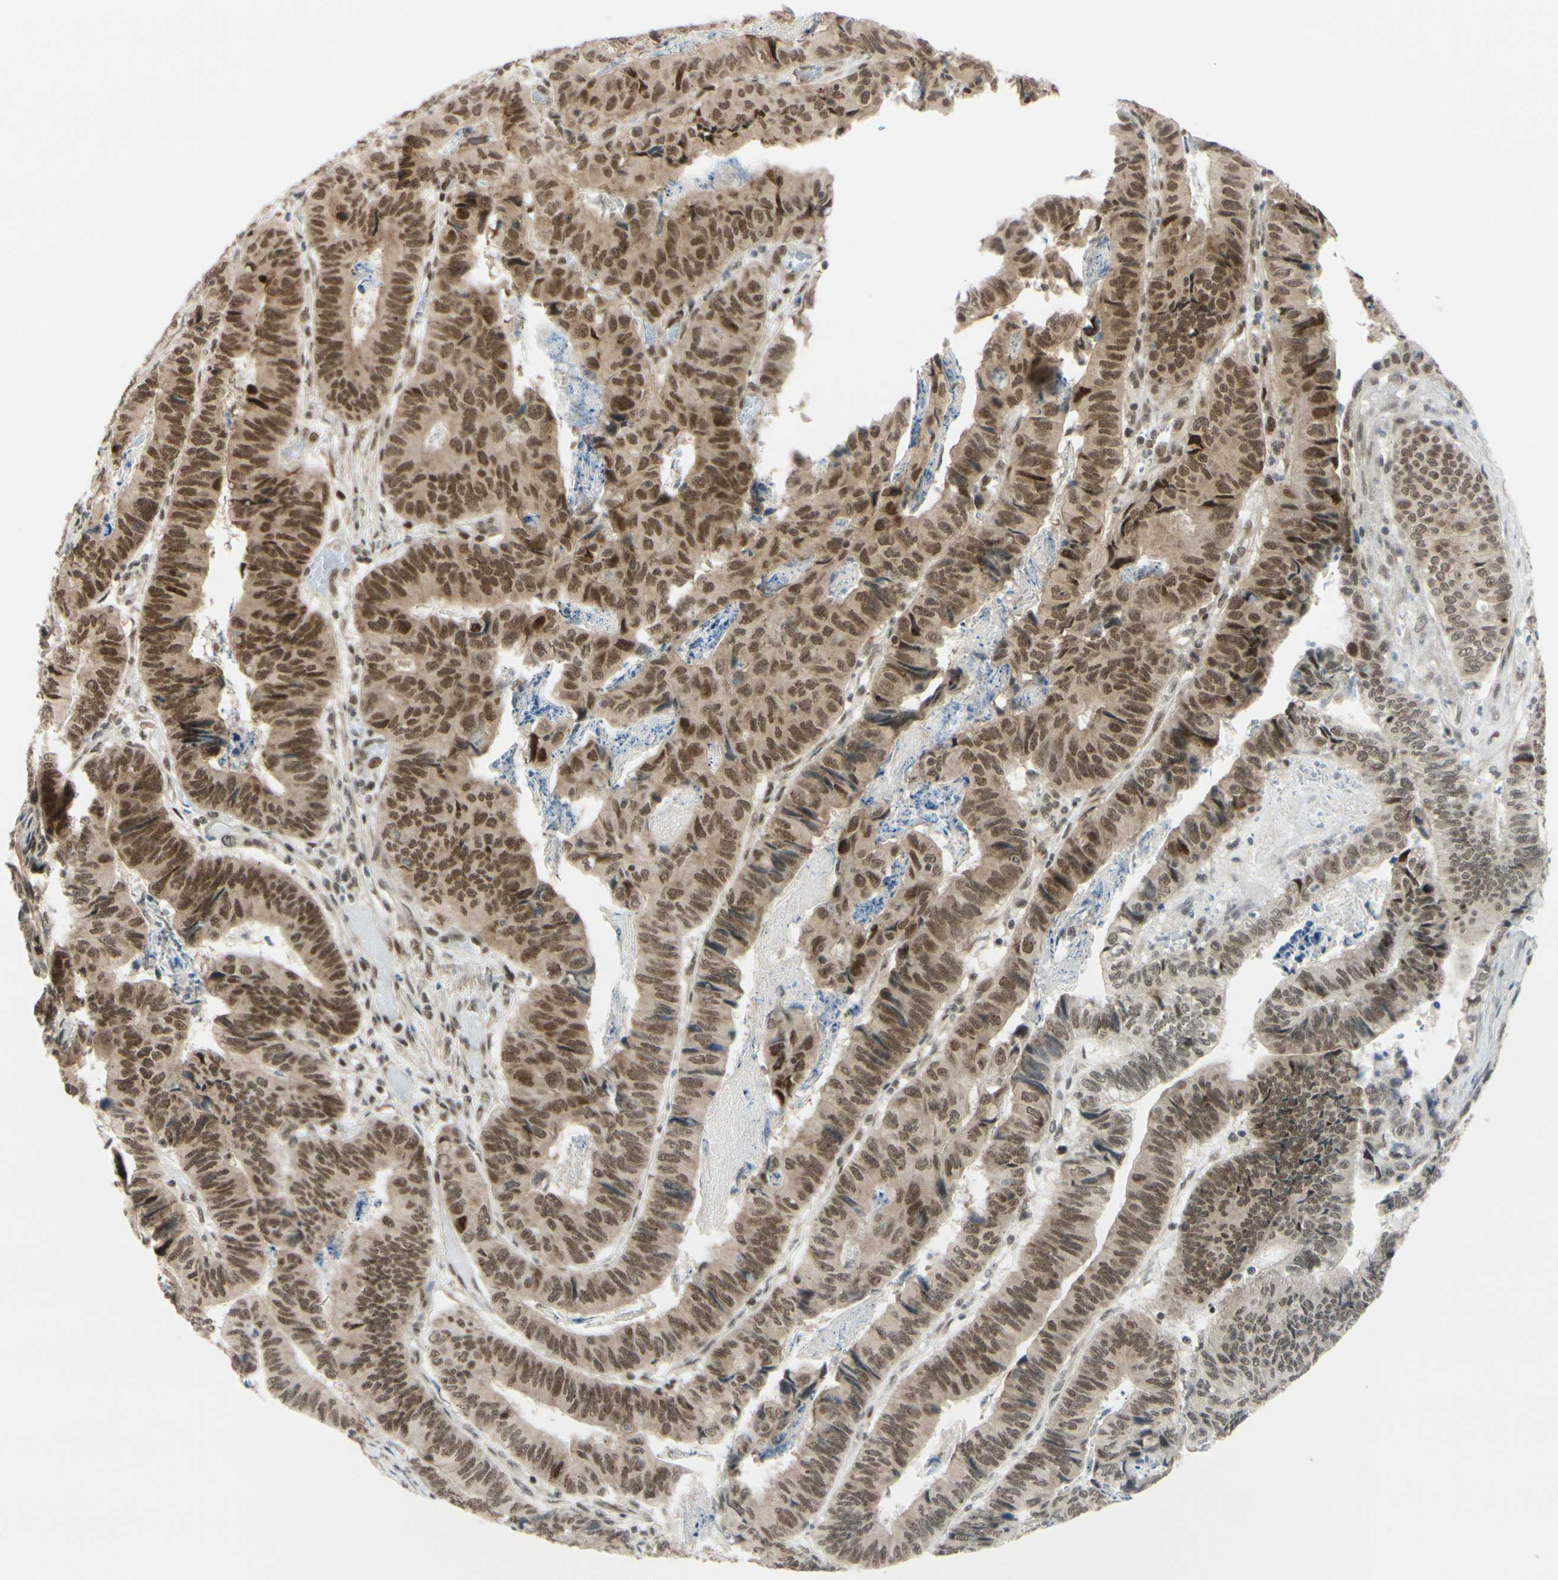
{"staining": {"intensity": "moderate", "quantity": ">75%", "location": "cytoplasmic/membranous,nuclear"}, "tissue": "stomach cancer", "cell_type": "Tumor cells", "image_type": "cancer", "snomed": [{"axis": "morphology", "description": "Adenocarcinoma, NOS"}, {"axis": "topography", "description": "Stomach, lower"}], "caption": "IHC staining of stomach cancer (adenocarcinoma), which exhibits medium levels of moderate cytoplasmic/membranous and nuclear staining in about >75% of tumor cells indicating moderate cytoplasmic/membranous and nuclear protein positivity. The staining was performed using DAB (3,3'-diaminobenzidine) (brown) for protein detection and nuclei were counterstained in hematoxylin (blue).", "gene": "BRMS1", "patient": {"sex": "male", "age": 77}}